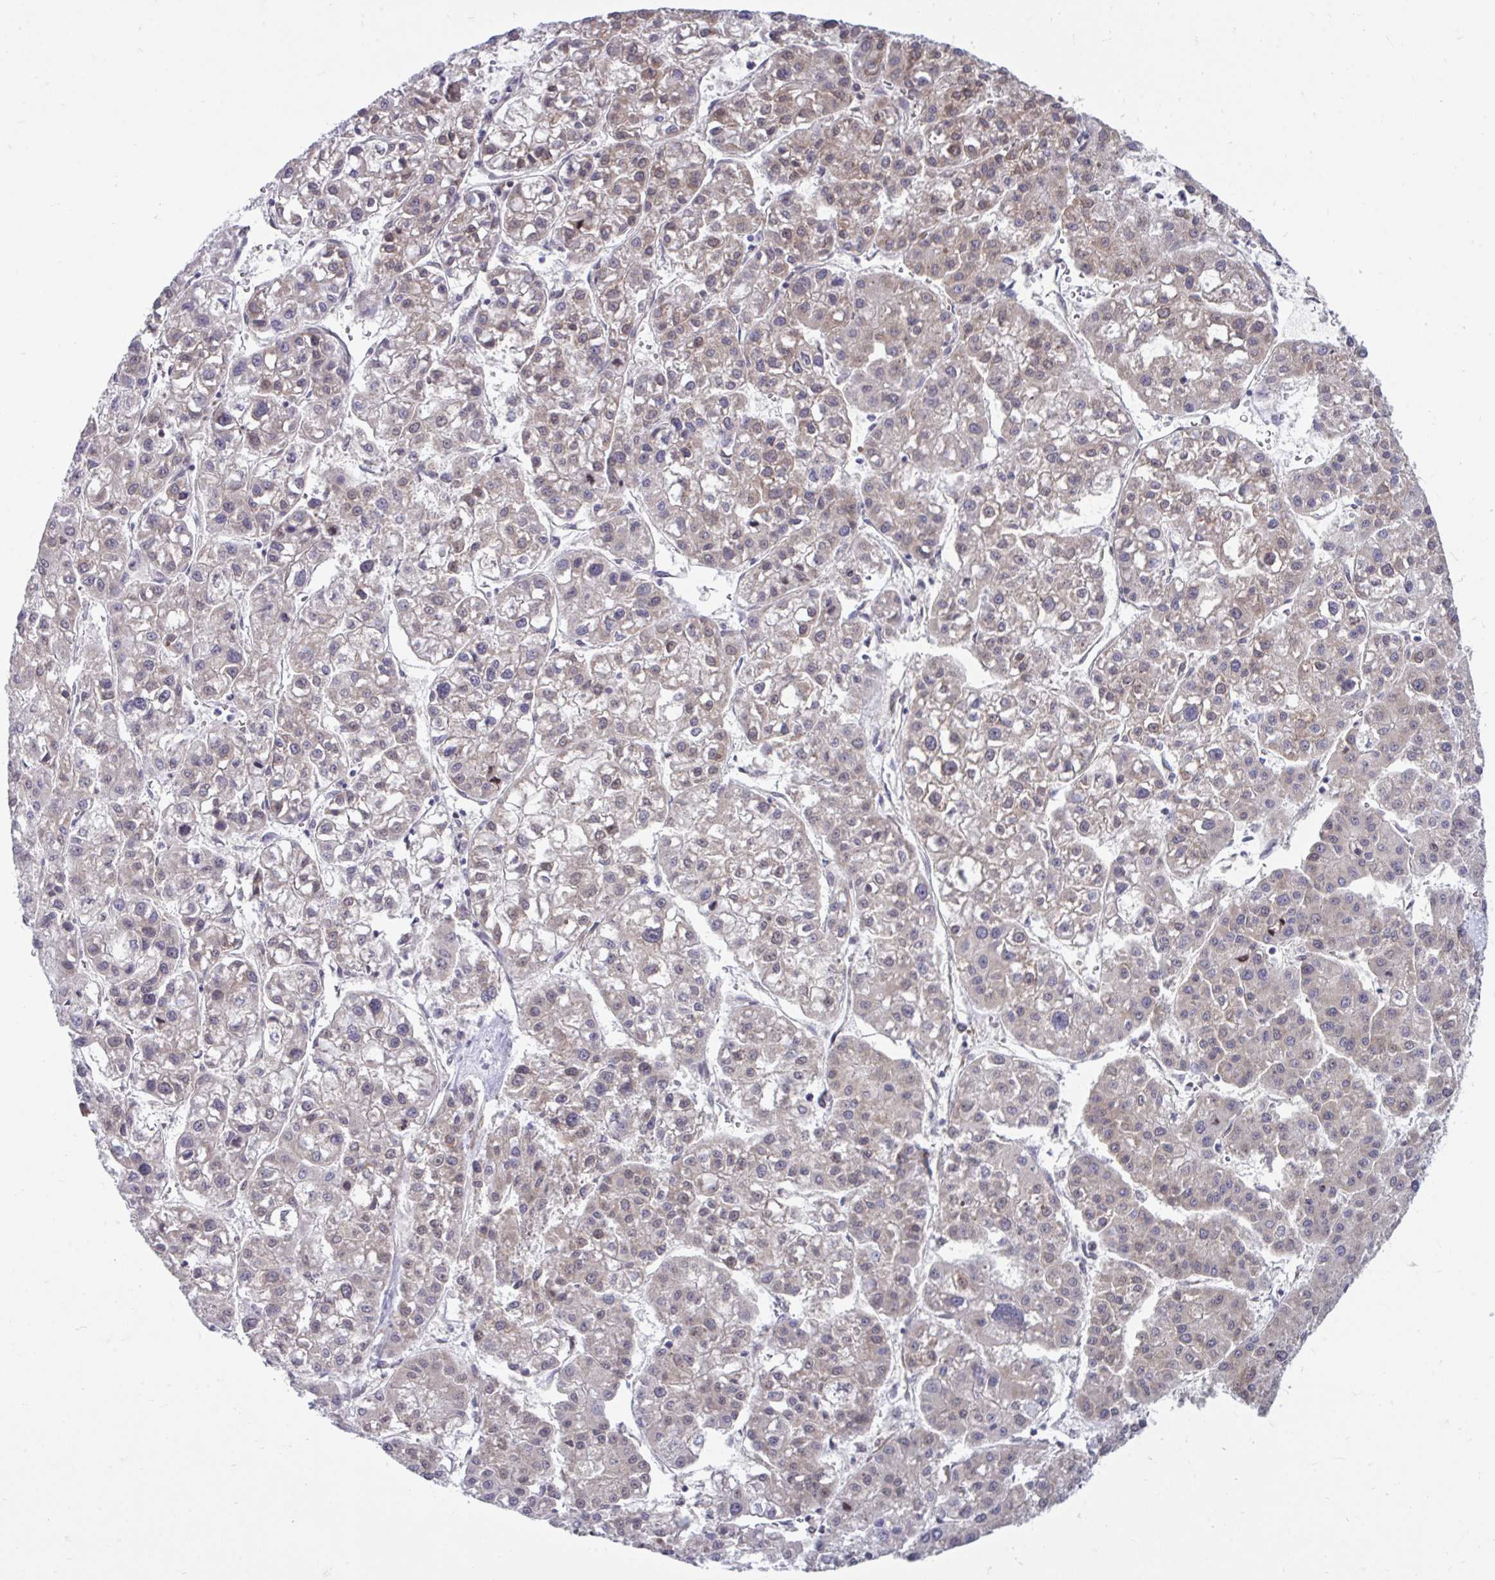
{"staining": {"intensity": "weak", "quantity": ">75%", "location": "cytoplasmic/membranous,nuclear"}, "tissue": "liver cancer", "cell_type": "Tumor cells", "image_type": "cancer", "snomed": [{"axis": "morphology", "description": "Carcinoma, Hepatocellular, NOS"}, {"axis": "topography", "description": "Liver"}], "caption": "Immunohistochemical staining of liver cancer (hepatocellular carcinoma) displays low levels of weak cytoplasmic/membranous and nuclear protein staining in about >75% of tumor cells.", "gene": "SELENON", "patient": {"sex": "male", "age": 73}}